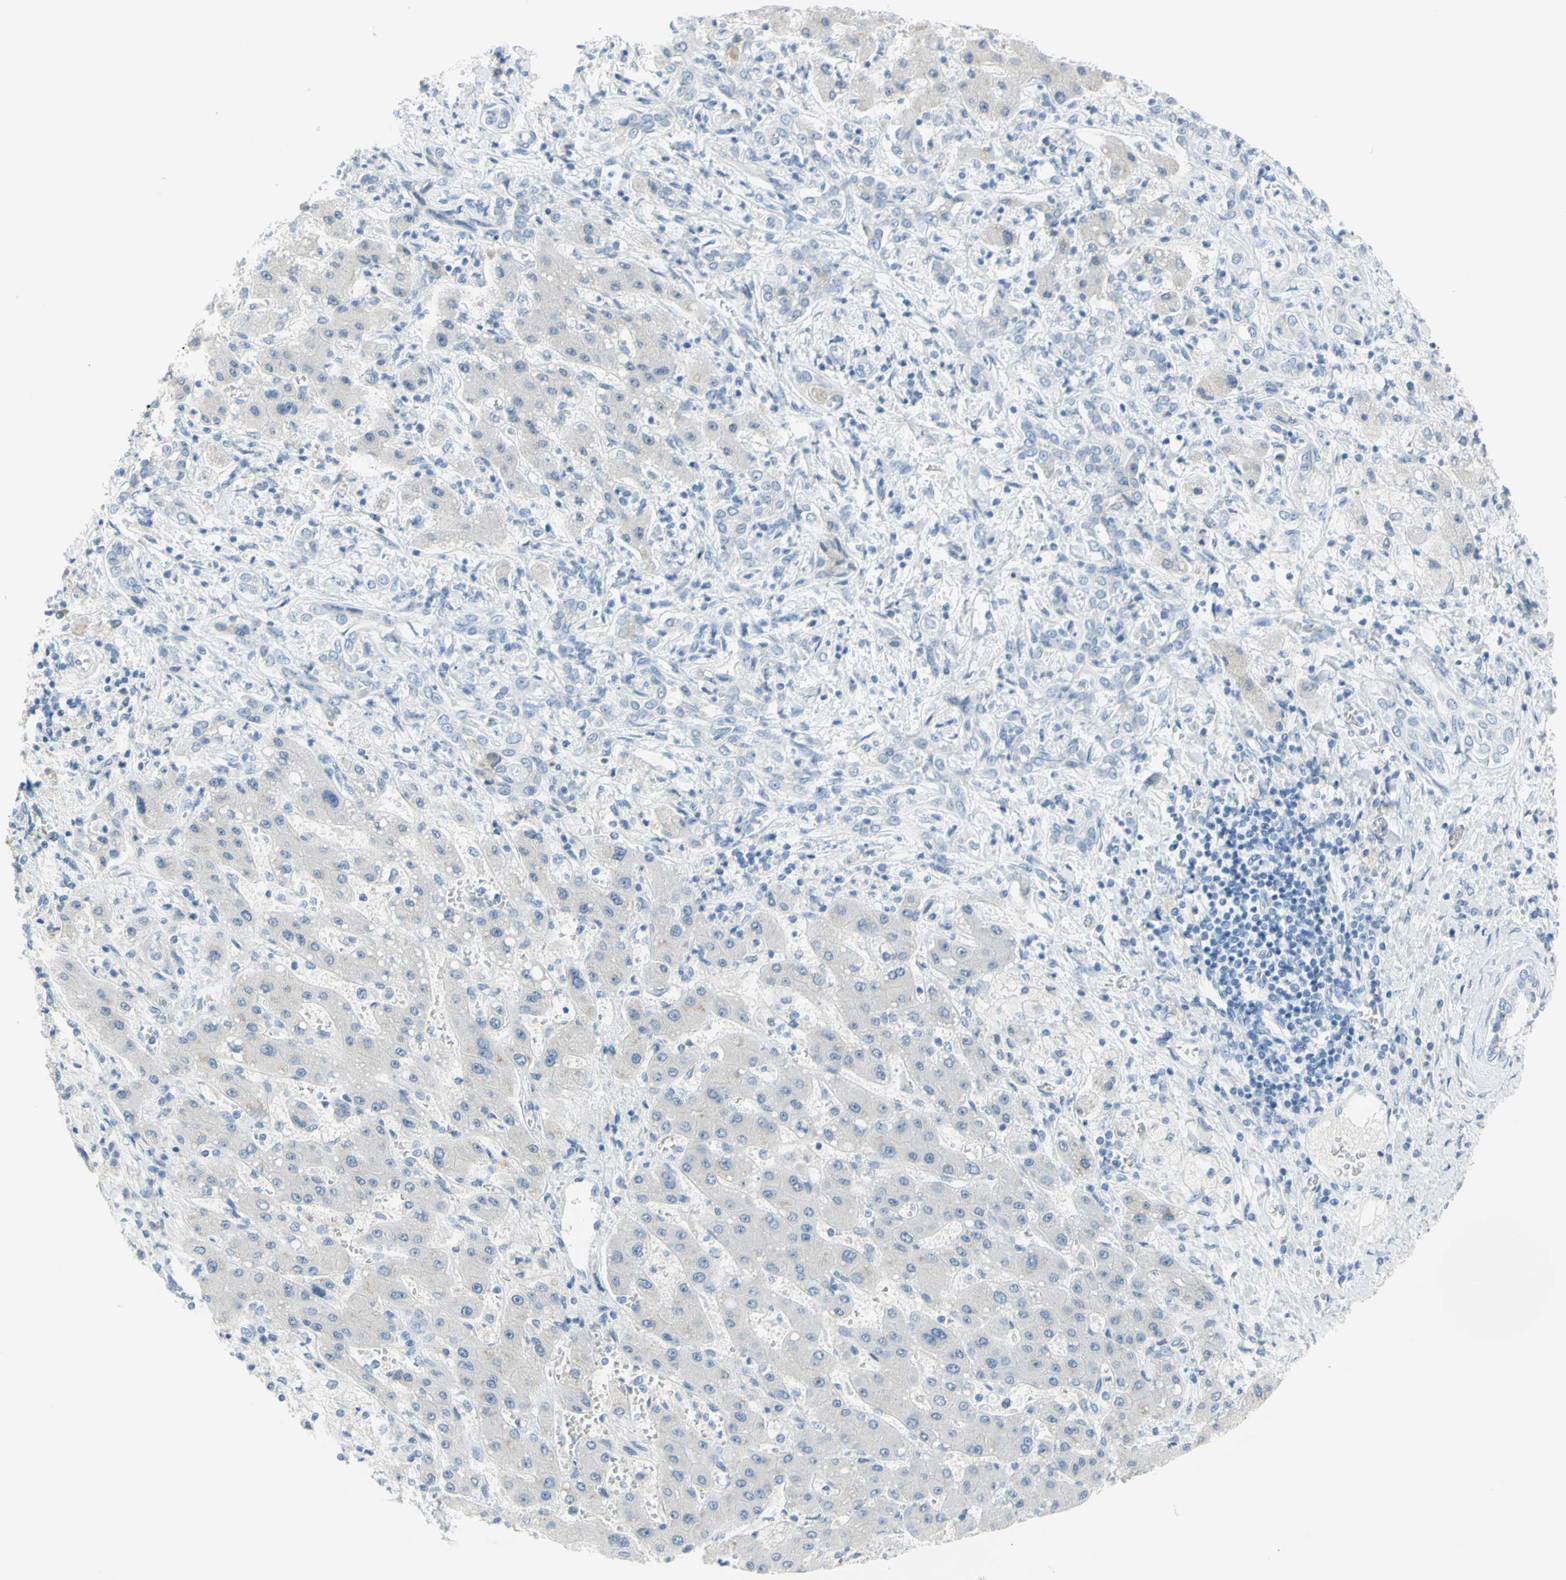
{"staining": {"intensity": "negative", "quantity": "none", "location": "none"}, "tissue": "liver cancer", "cell_type": "Tumor cells", "image_type": "cancer", "snomed": [{"axis": "morphology", "description": "Cholangiocarcinoma"}, {"axis": "topography", "description": "Liver"}], "caption": "Immunohistochemical staining of human liver cholangiocarcinoma reveals no significant expression in tumor cells. (Brightfield microscopy of DAB immunohistochemistry at high magnification).", "gene": "DCT", "patient": {"sex": "male", "age": 50}}